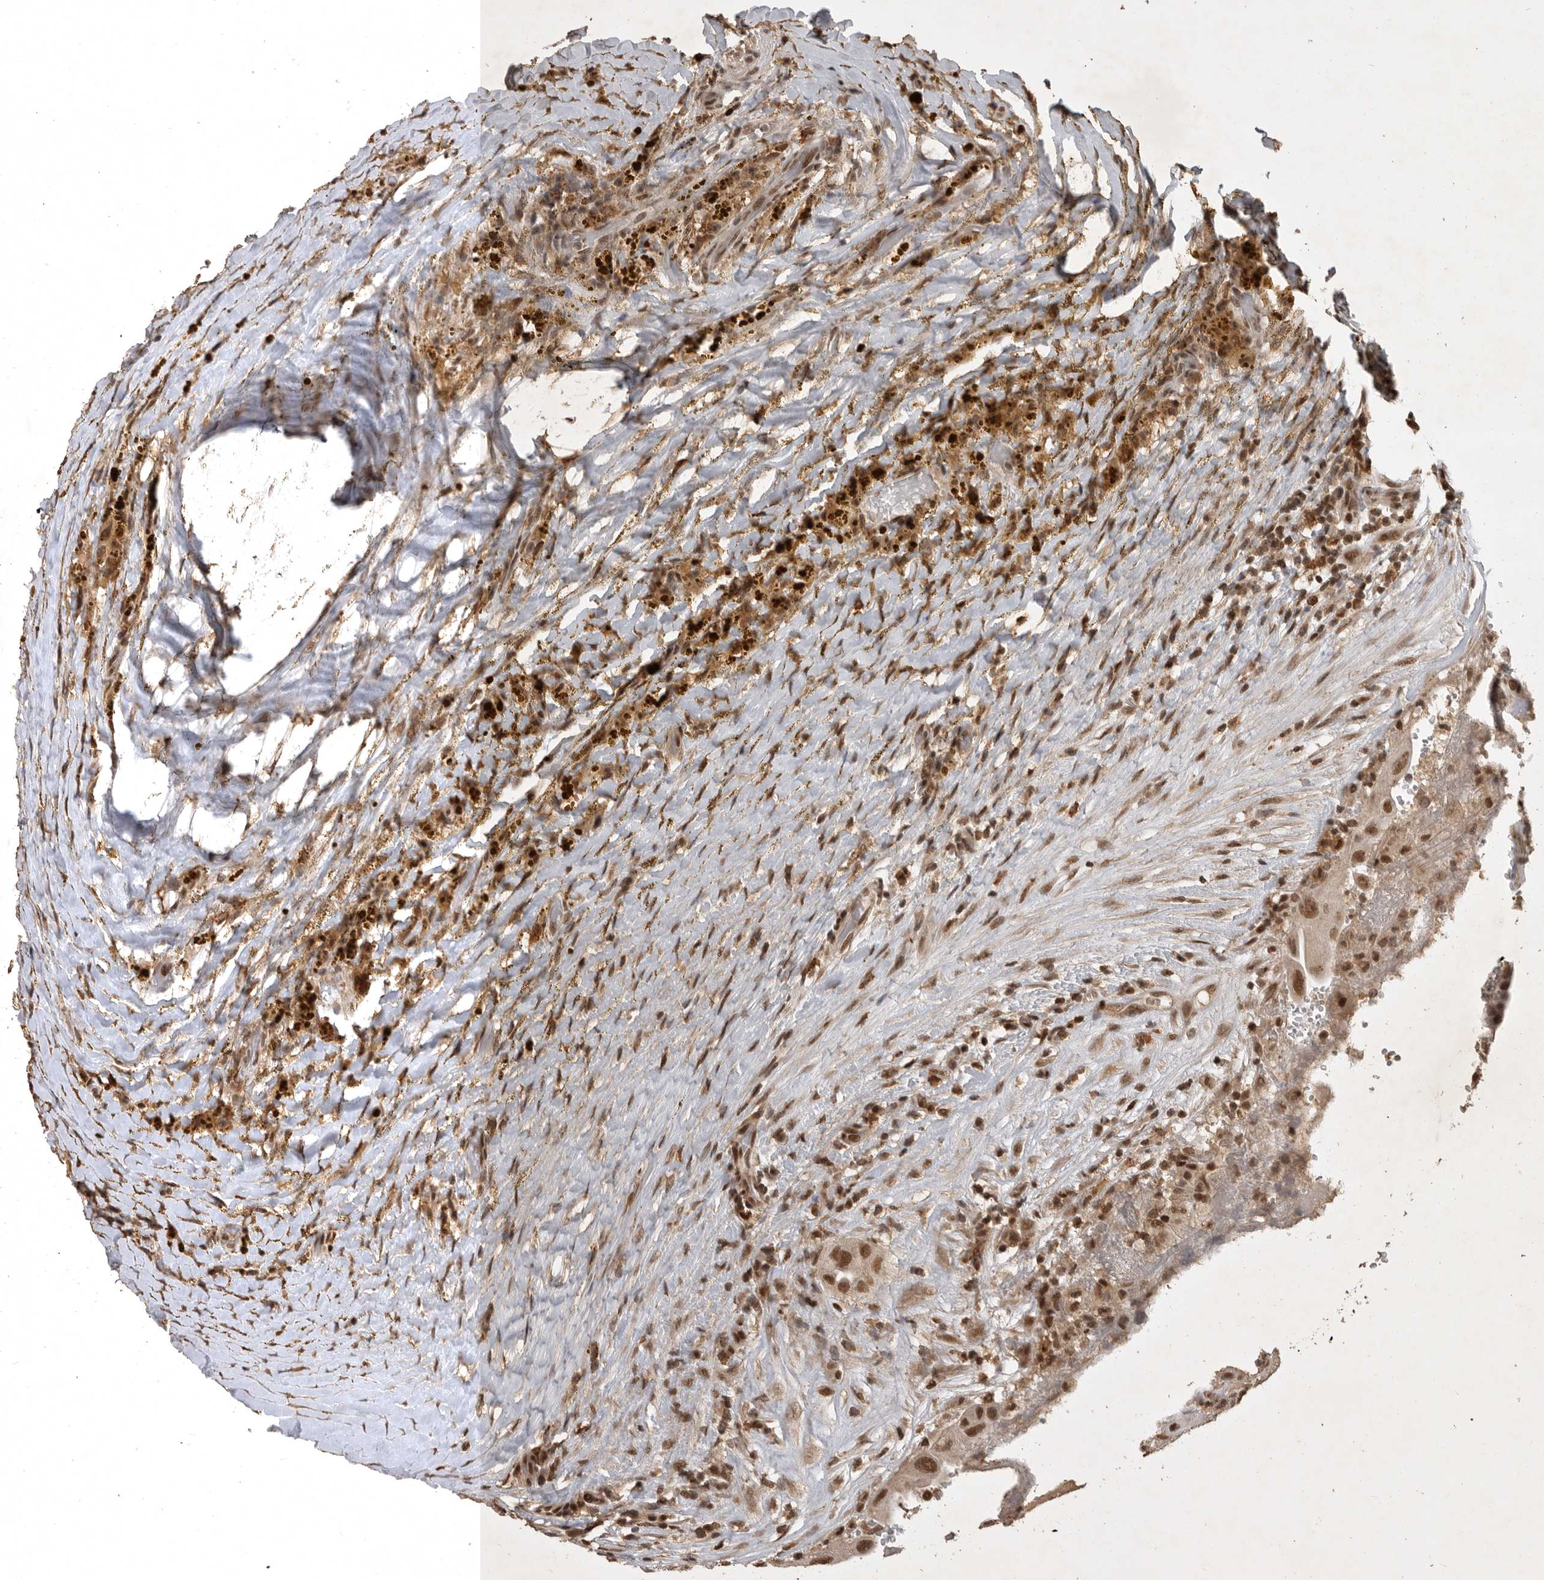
{"staining": {"intensity": "moderate", "quantity": ">75%", "location": "nuclear"}, "tissue": "thyroid cancer", "cell_type": "Tumor cells", "image_type": "cancer", "snomed": [{"axis": "morphology", "description": "Papillary adenocarcinoma, NOS"}, {"axis": "topography", "description": "Thyroid gland"}], "caption": "Immunohistochemistry (IHC) (DAB) staining of thyroid cancer (papillary adenocarcinoma) demonstrates moderate nuclear protein staining in about >75% of tumor cells. The protein is stained brown, and the nuclei are stained in blue (DAB IHC with brightfield microscopy, high magnification).", "gene": "CBLL1", "patient": {"sex": "male", "age": 77}}